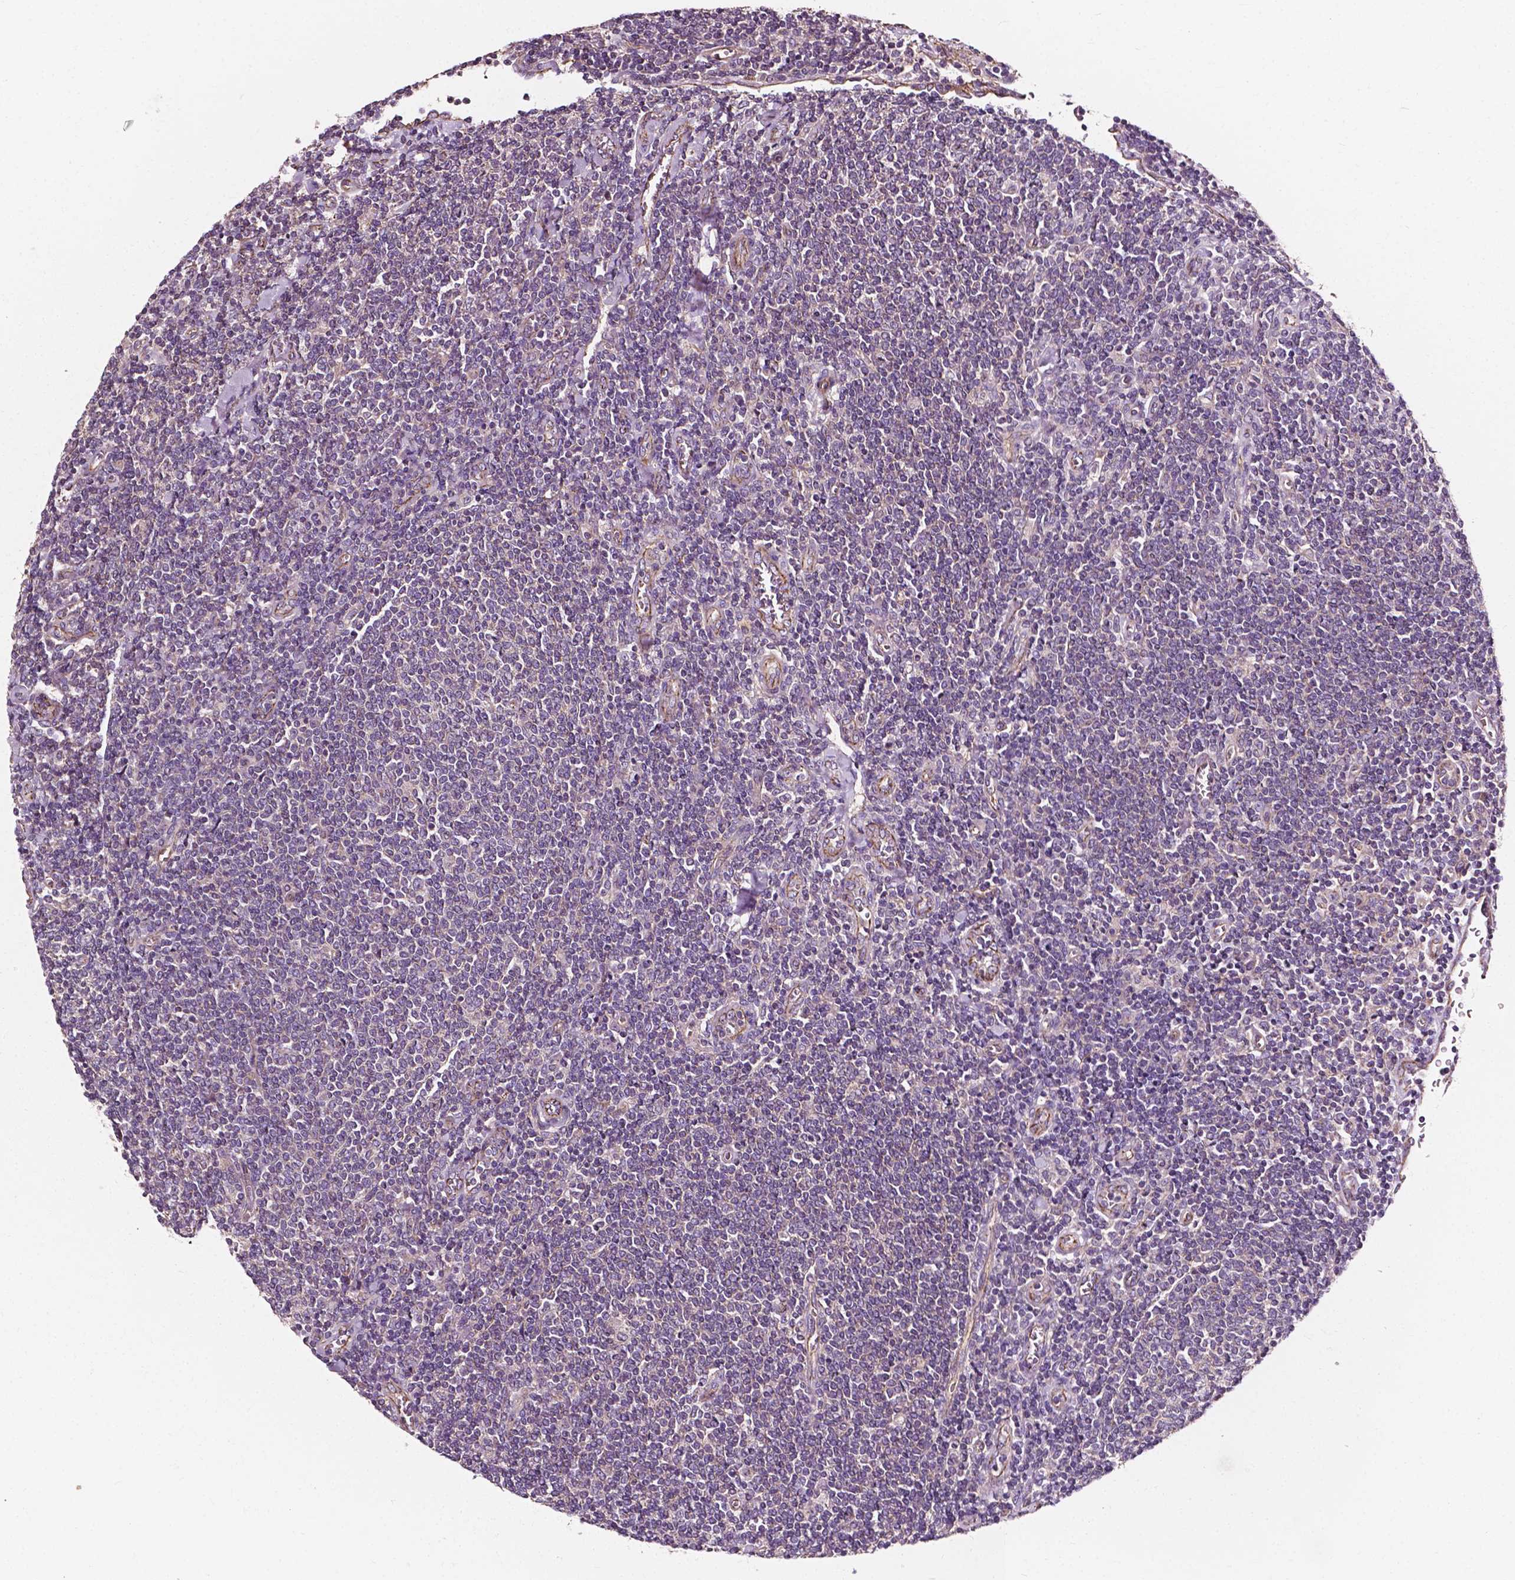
{"staining": {"intensity": "negative", "quantity": "none", "location": "none"}, "tissue": "lymphoma", "cell_type": "Tumor cells", "image_type": "cancer", "snomed": [{"axis": "morphology", "description": "Malignant lymphoma, non-Hodgkin's type, Low grade"}, {"axis": "topography", "description": "Lymph node"}], "caption": "Lymphoma was stained to show a protein in brown. There is no significant positivity in tumor cells.", "gene": "ATG16L1", "patient": {"sex": "male", "age": 52}}